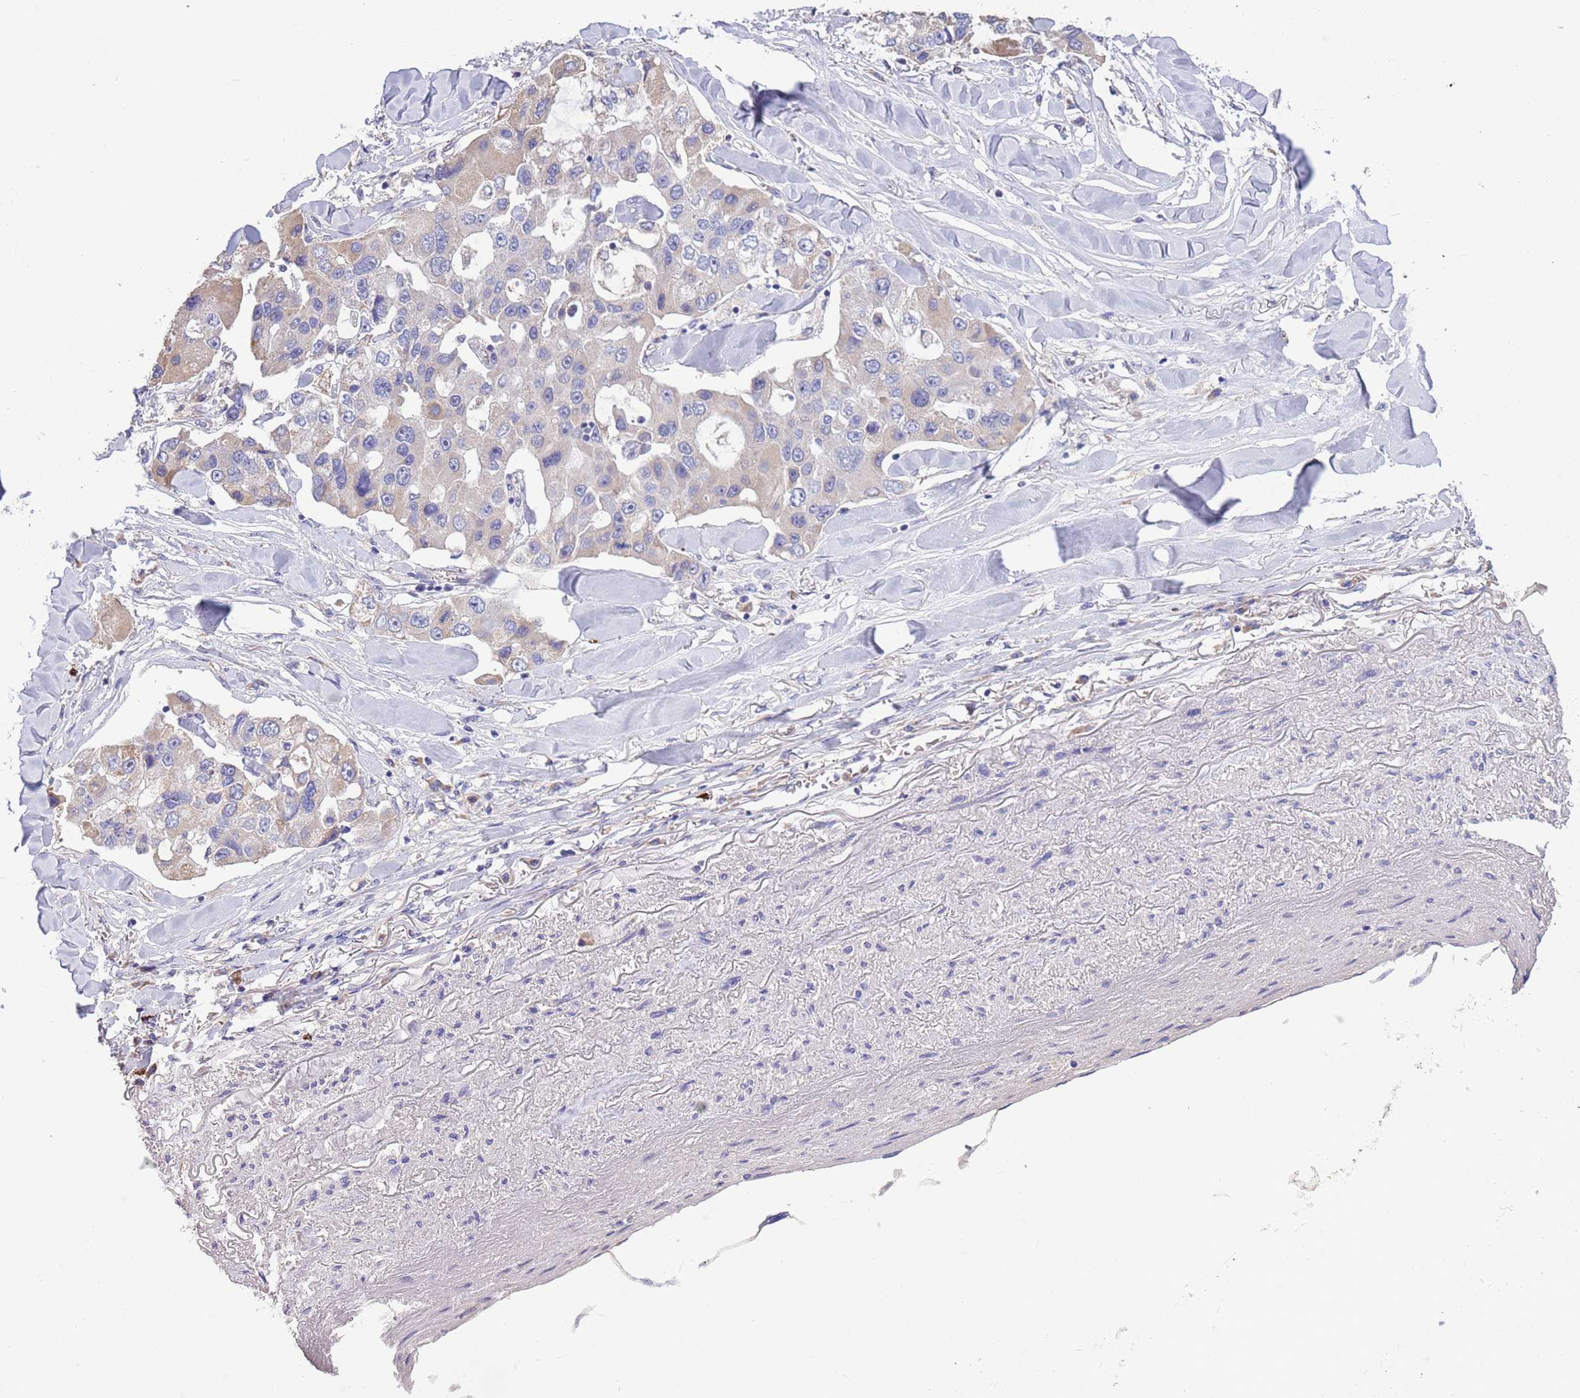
{"staining": {"intensity": "weak", "quantity": "<25%", "location": "cytoplasmic/membranous"}, "tissue": "lung cancer", "cell_type": "Tumor cells", "image_type": "cancer", "snomed": [{"axis": "morphology", "description": "Adenocarcinoma, NOS"}, {"axis": "topography", "description": "Lung"}], "caption": "Human adenocarcinoma (lung) stained for a protein using immunohistochemistry (IHC) shows no staining in tumor cells.", "gene": "TRMO", "patient": {"sex": "female", "age": 54}}